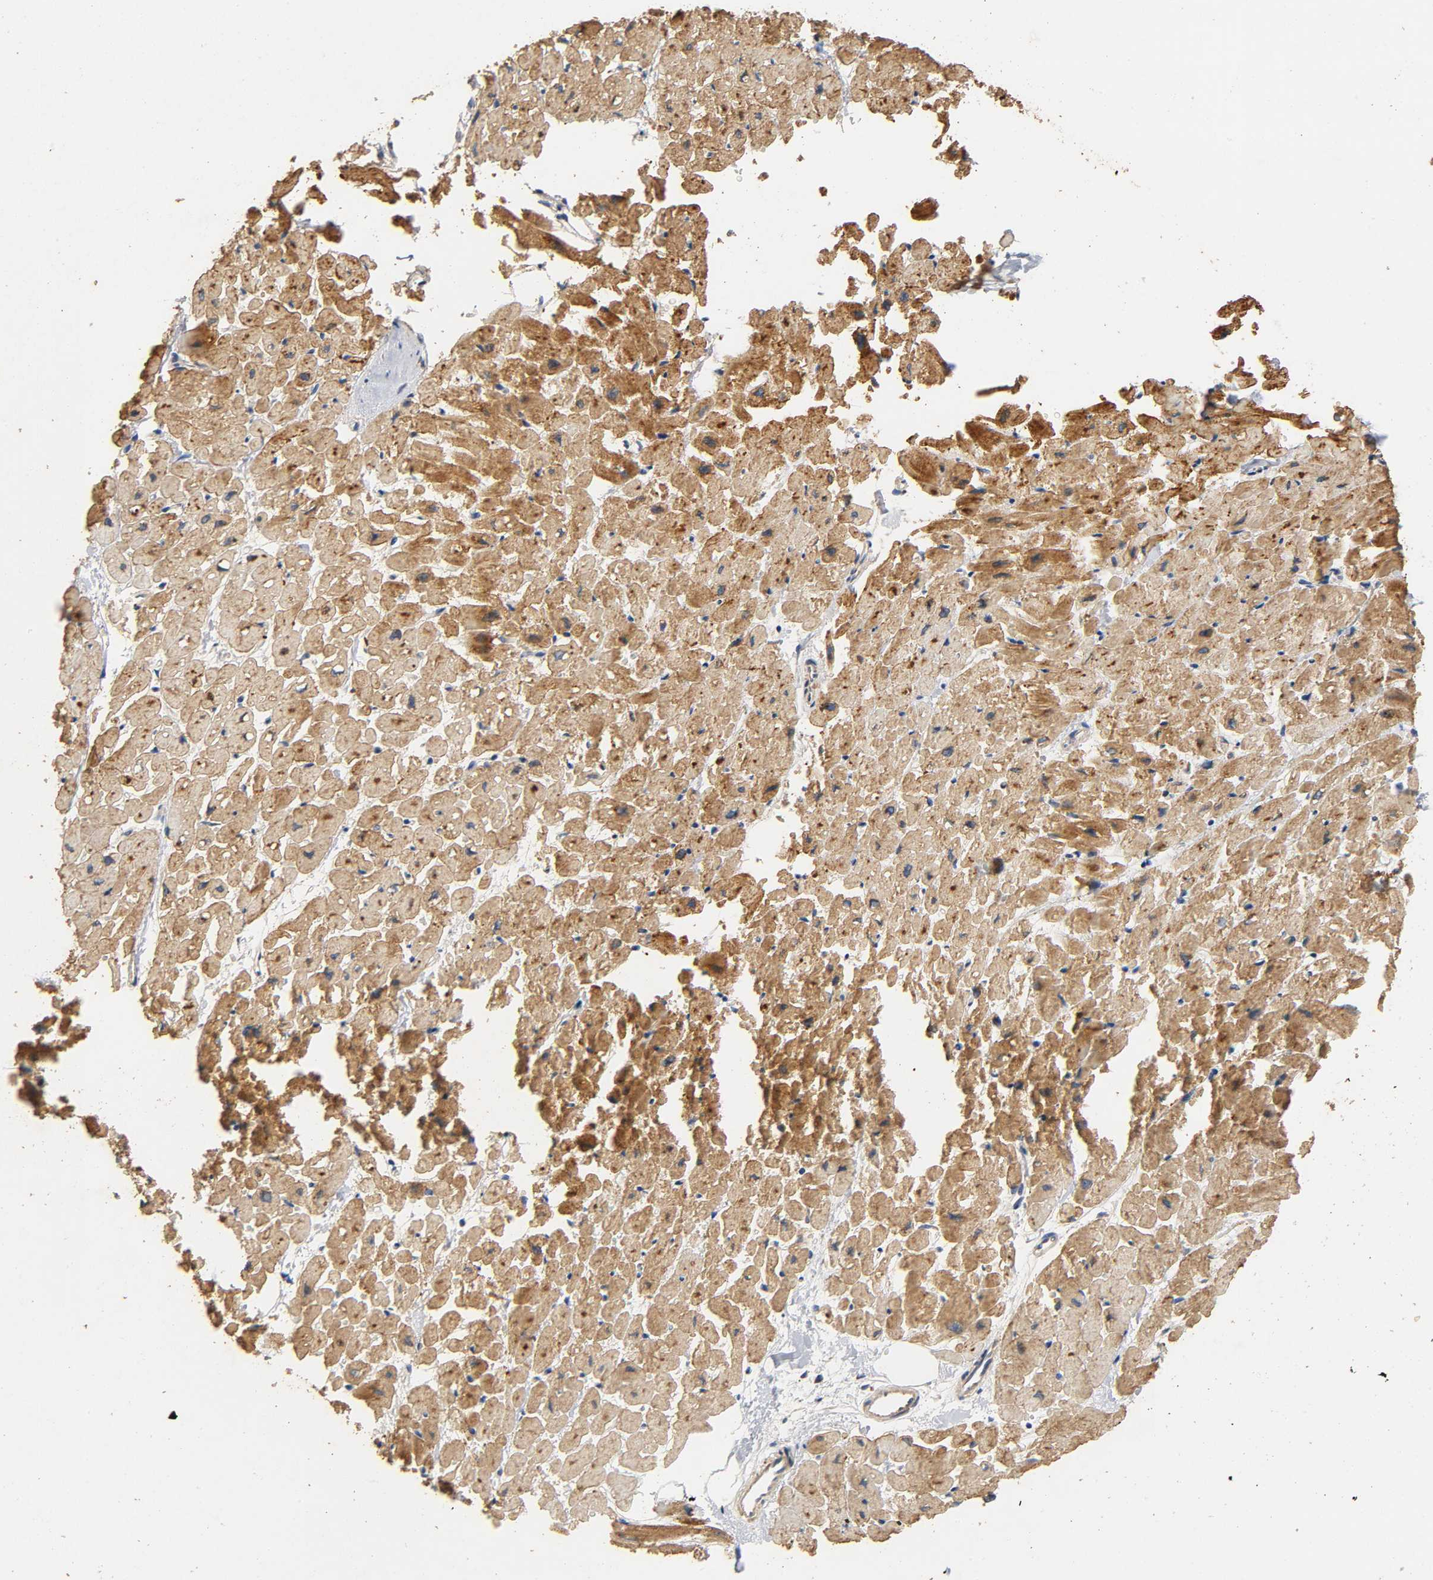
{"staining": {"intensity": "strong", "quantity": ">75%", "location": "cytoplasmic/membranous"}, "tissue": "heart muscle", "cell_type": "Cardiomyocytes", "image_type": "normal", "snomed": [{"axis": "morphology", "description": "Normal tissue, NOS"}, {"axis": "topography", "description": "Heart"}], "caption": "Cardiomyocytes reveal high levels of strong cytoplasmic/membranous staining in approximately >75% of cells in benign human heart muscle.", "gene": "NDUFS3", "patient": {"sex": "male", "age": 45}}